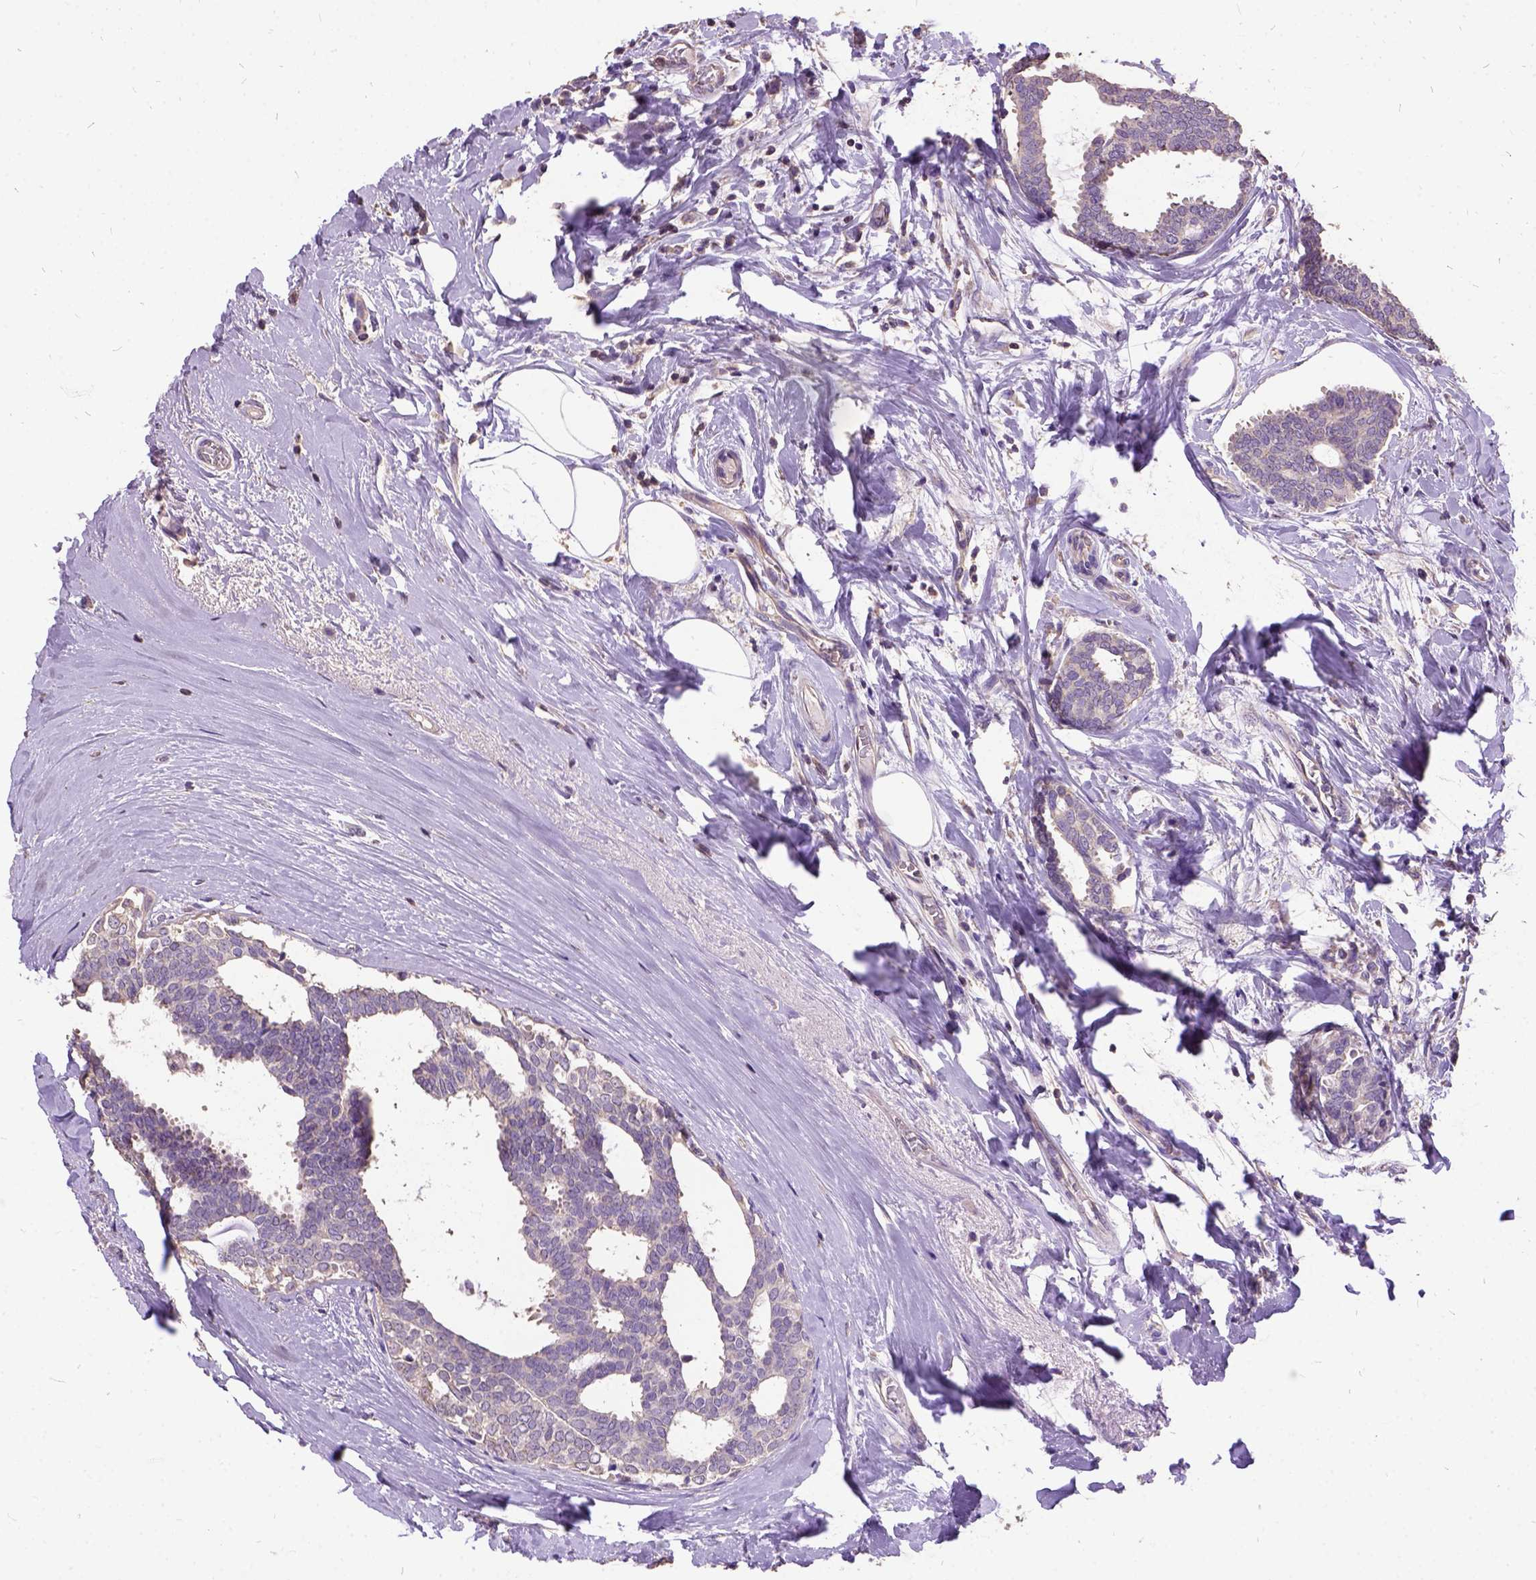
{"staining": {"intensity": "negative", "quantity": "none", "location": "none"}, "tissue": "breast cancer", "cell_type": "Tumor cells", "image_type": "cancer", "snomed": [{"axis": "morphology", "description": "Intraductal carcinoma, in situ"}, {"axis": "morphology", "description": "Duct carcinoma"}, {"axis": "morphology", "description": "Lobular carcinoma, in situ"}, {"axis": "topography", "description": "Breast"}], "caption": "Tumor cells are negative for protein expression in human lobular carcinoma in situ (breast). (Brightfield microscopy of DAB (3,3'-diaminobenzidine) IHC at high magnification).", "gene": "DQX1", "patient": {"sex": "female", "age": 44}}